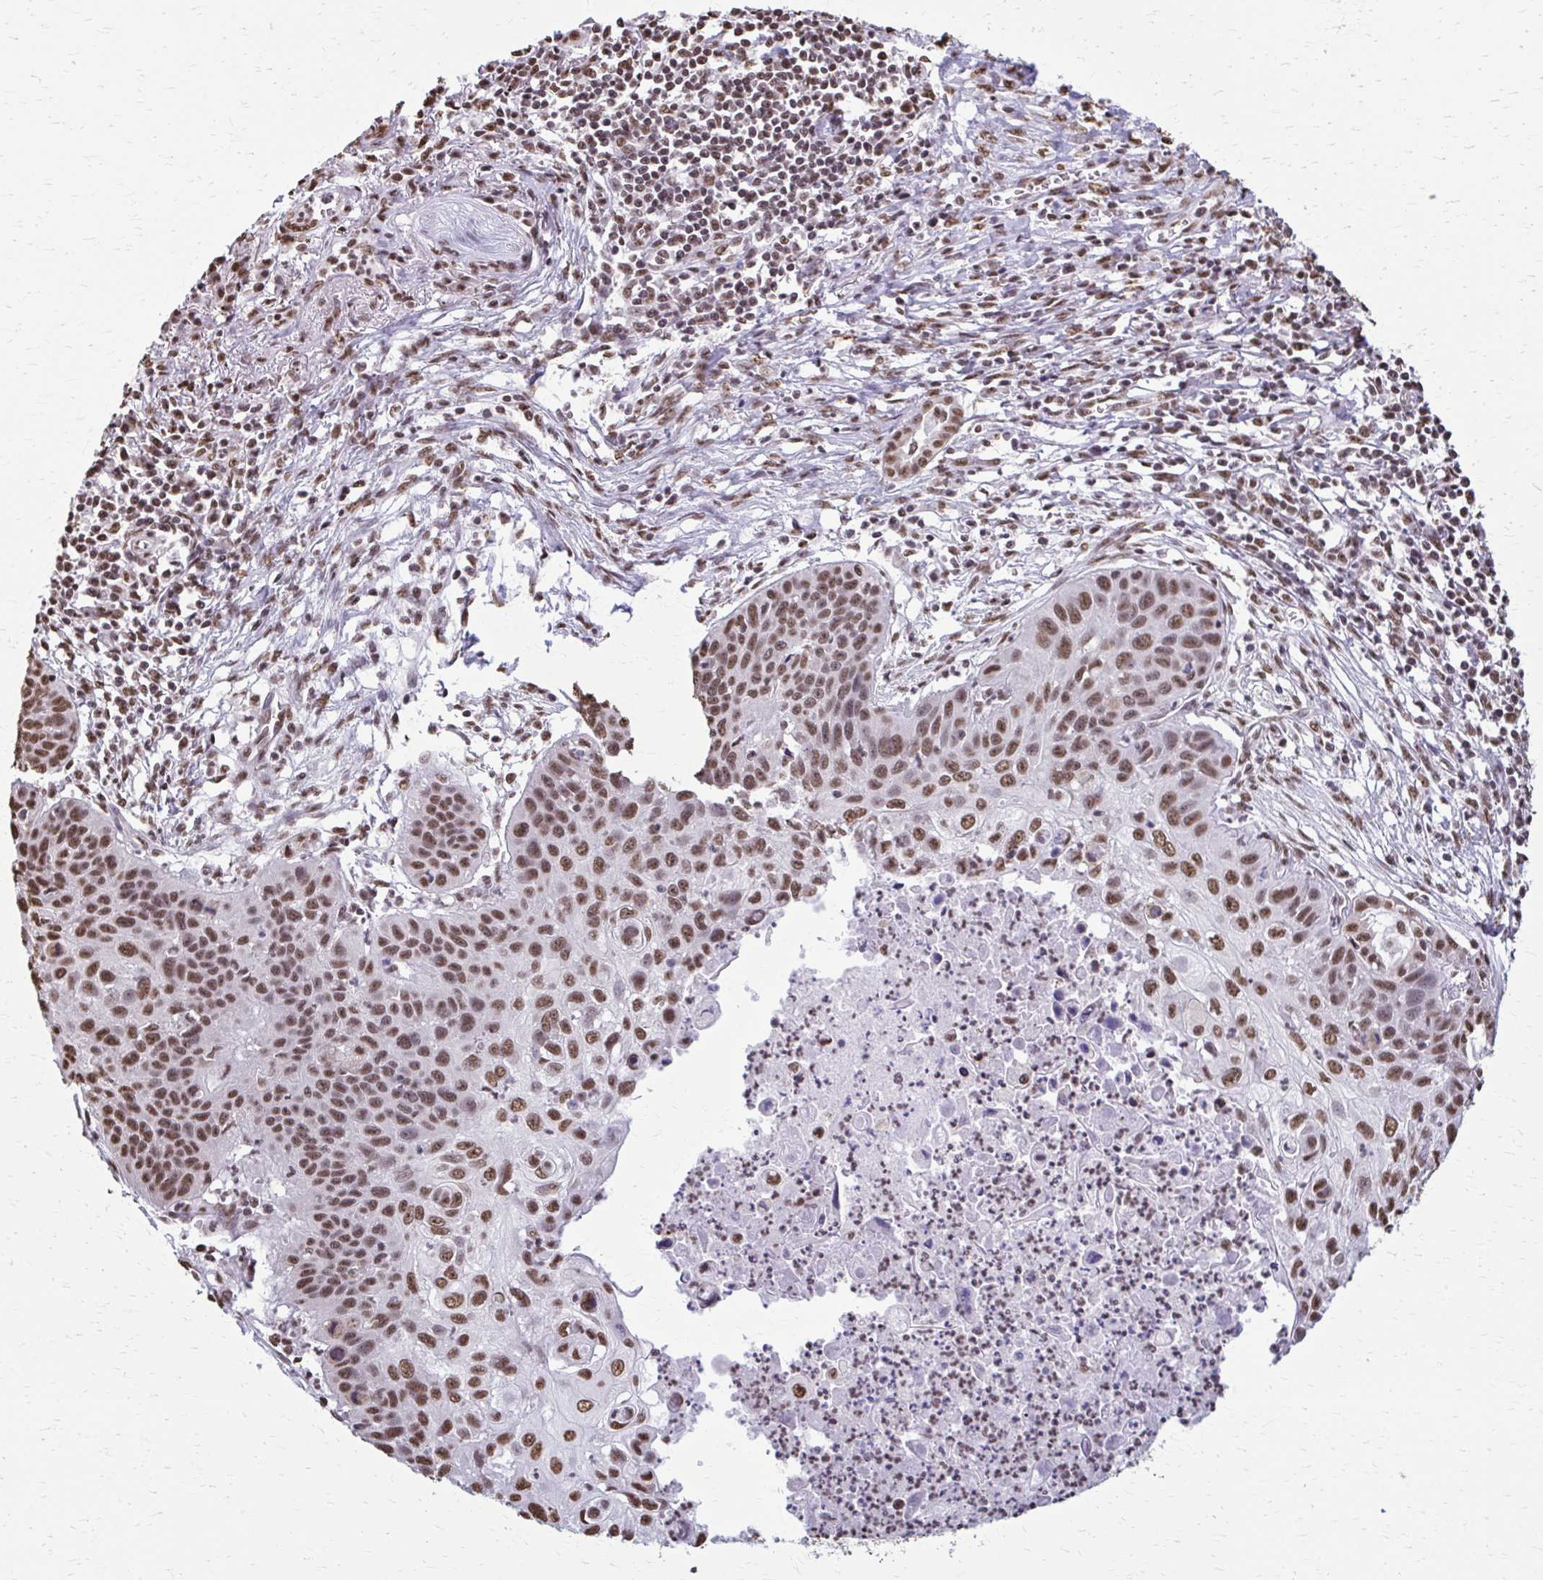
{"staining": {"intensity": "moderate", "quantity": ">75%", "location": "nuclear"}, "tissue": "lung cancer", "cell_type": "Tumor cells", "image_type": "cancer", "snomed": [{"axis": "morphology", "description": "Squamous cell carcinoma, NOS"}, {"axis": "topography", "description": "Lung"}], "caption": "Immunohistochemical staining of lung cancer (squamous cell carcinoma) demonstrates medium levels of moderate nuclear staining in approximately >75% of tumor cells.", "gene": "SNRPA", "patient": {"sex": "male", "age": 71}}